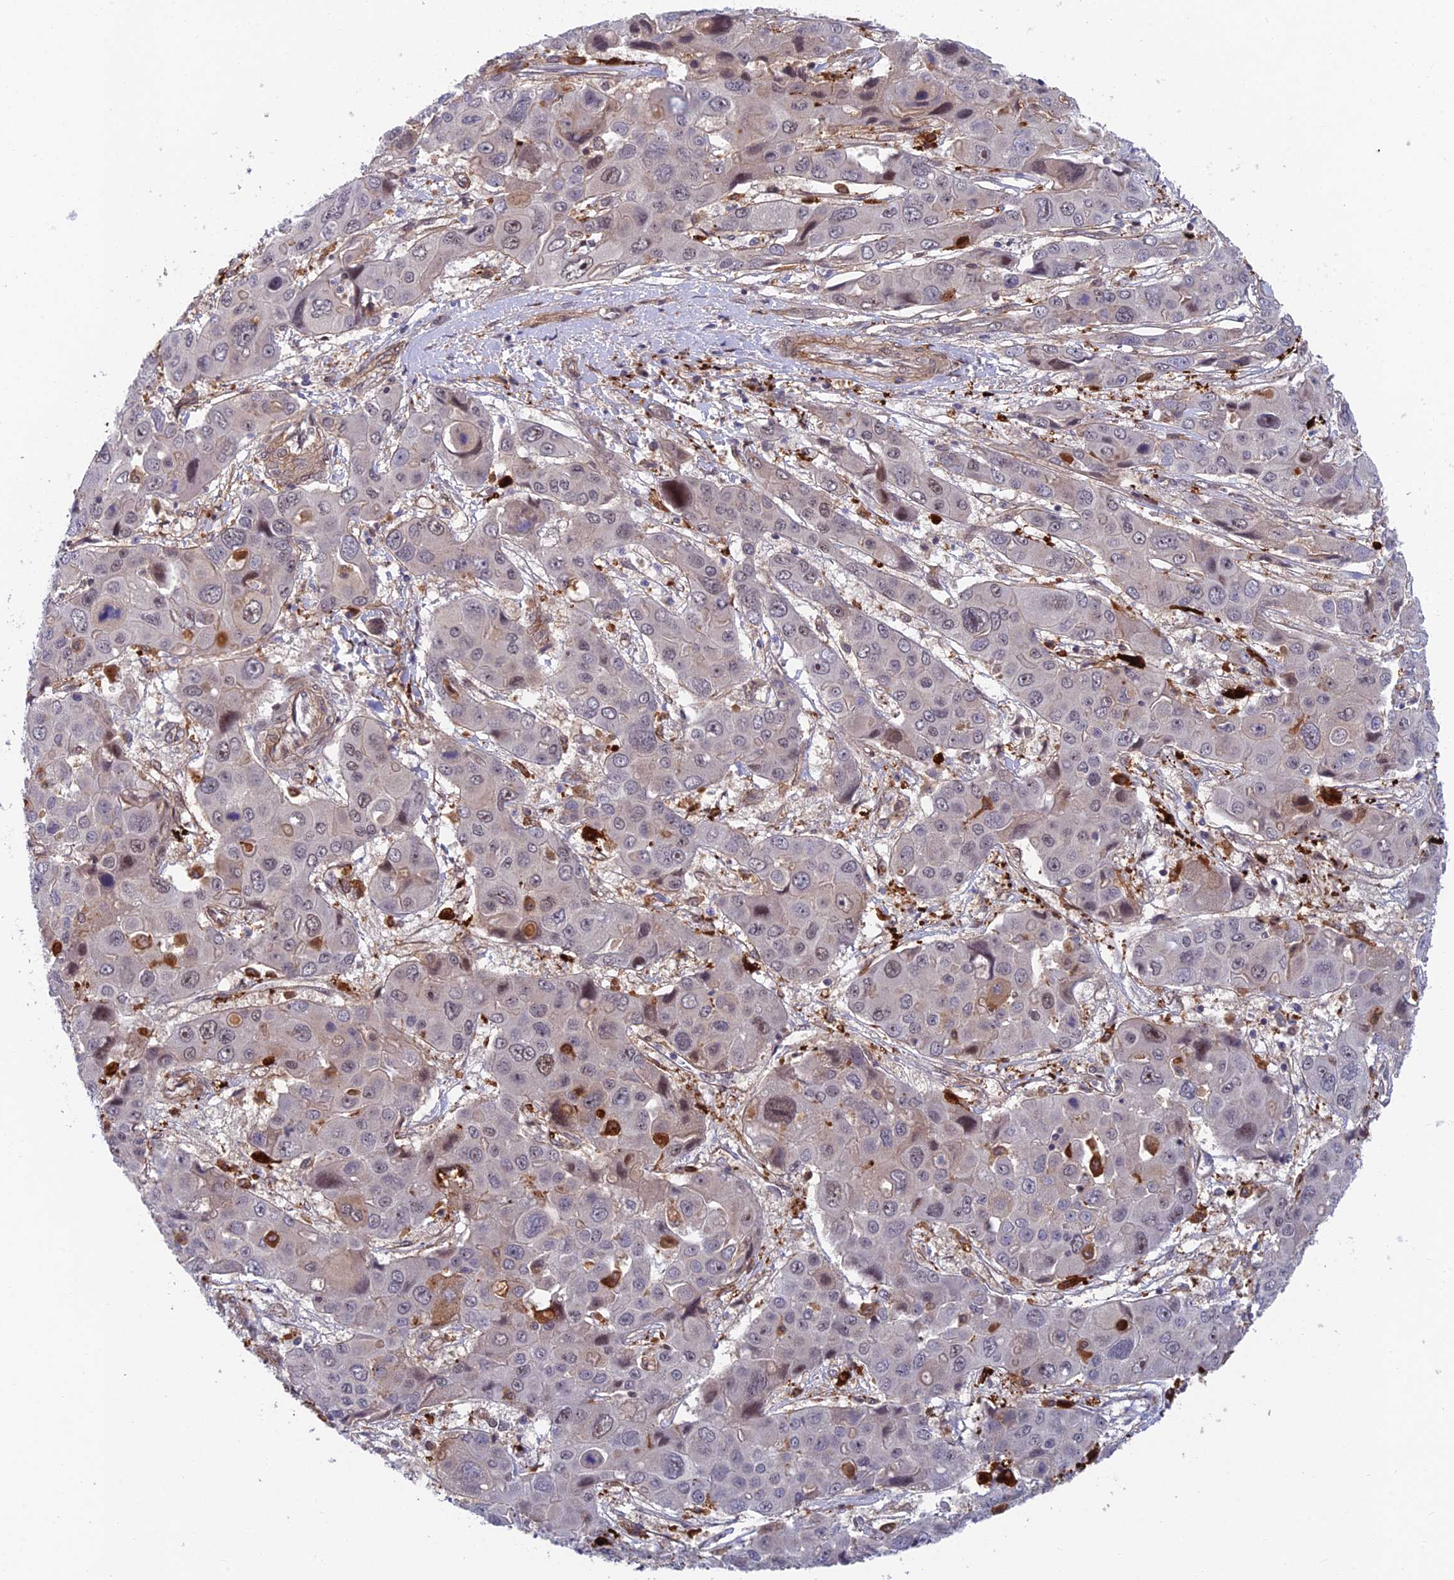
{"staining": {"intensity": "moderate", "quantity": "<25%", "location": "cytoplasmic/membranous,nuclear"}, "tissue": "liver cancer", "cell_type": "Tumor cells", "image_type": "cancer", "snomed": [{"axis": "morphology", "description": "Cholangiocarcinoma"}, {"axis": "topography", "description": "Liver"}], "caption": "Protein expression analysis of liver cholangiocarcinoma displays moderate cytoplasmic/membranous and nuclear staining in about <25% of tumor cells.", "gene": "NSMCE1", "patient": {"sex": "male", "age": 67}}